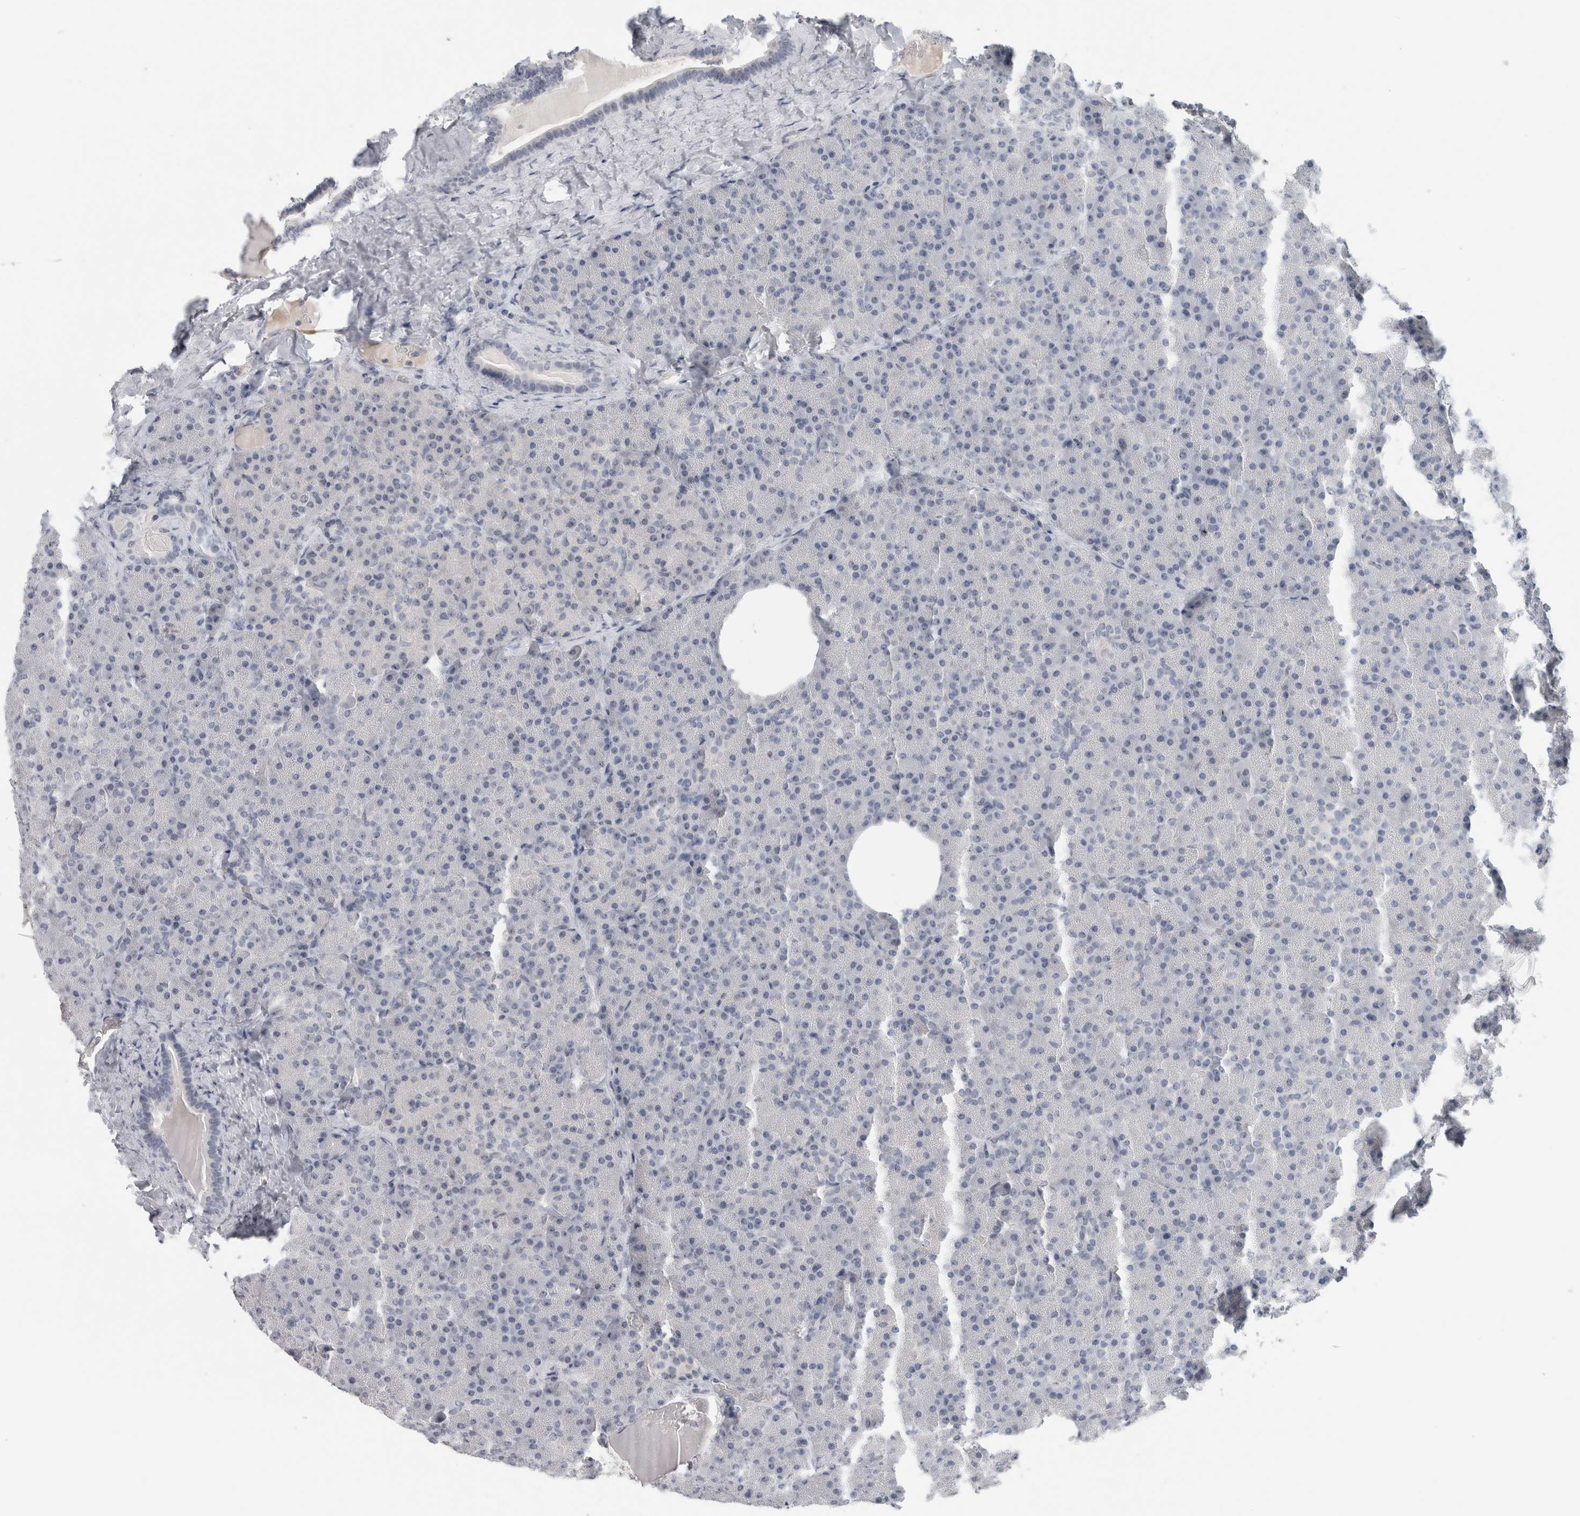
{"staining": {"intensity": "negative", "quantity": "none", "location": "none"}, "tissue": "pancreas", "cell_type": "Exocrine glandular cells", "image_type": "normal", "snomed": [{"axis": "morphology", "description": "Normal tissue, NOS"}, {"axis": "morphology", "description": "Carcinoid, malignant, NOS"}, {"axis": "topography", "description": "Pancreas"}], "caption": "Immunohistochemistry micrograph of benign pancreas stained for a protein (brown), which demonstrates no expression in exocrine glandular cells. (DAB immunohistochemistry (IHC) visualized using brightfield microscopy, high magnification).", "gene": "FMR1NB", "patient": {"sex": "female", "age": 35}}